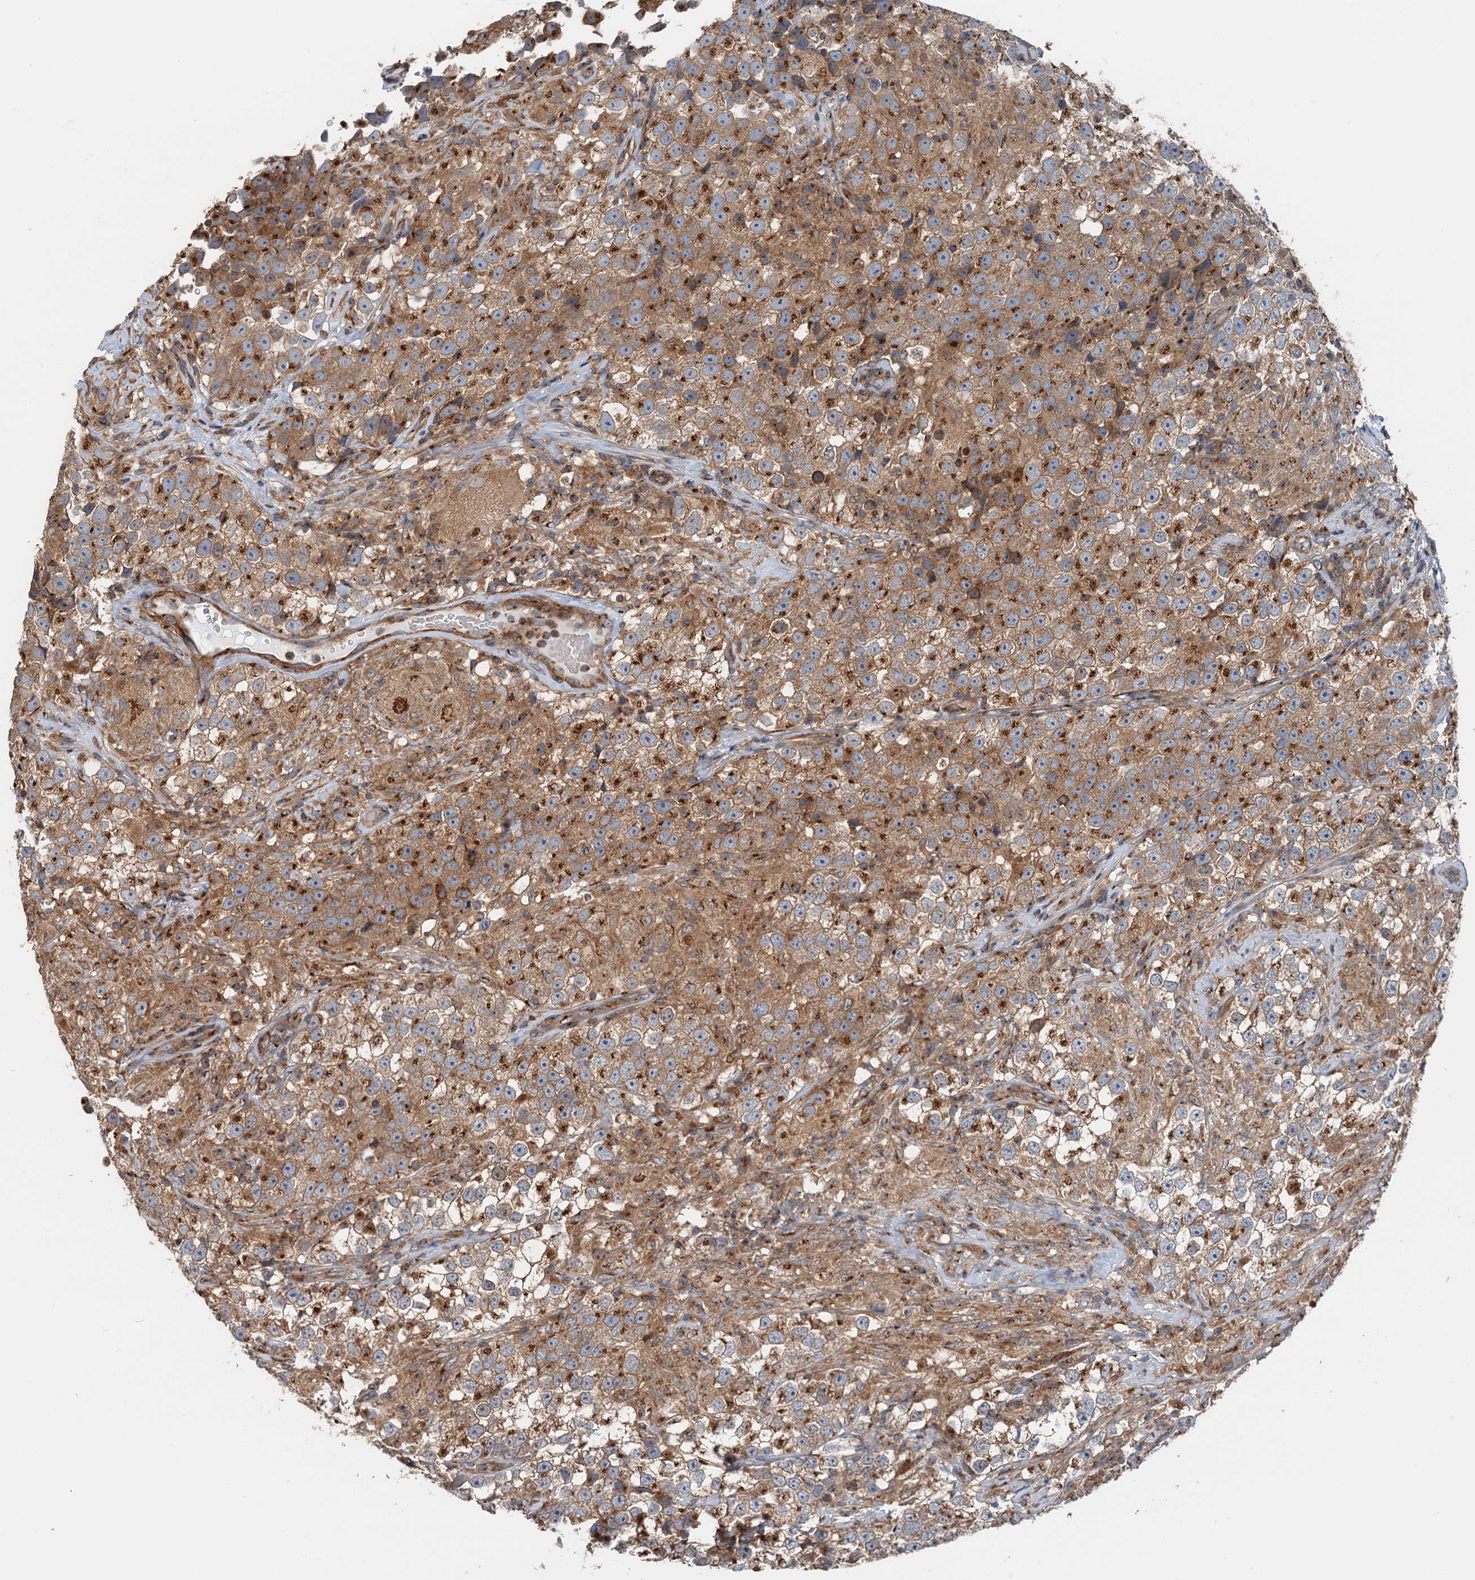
{"staining": {"intensity": "moderate", "quantity": ">75%", "location": "cytoplasmic/membranous"}, "tissue": "testis cancer", "cell_type": "Tumor cells", "image_type": "cancer", "snomed": [{"axis": "morphology", "description": "Seminoma, NOS"}, {"axis": "topography", "description": "Testis"}], "caption": "Protein analysis of testis cancer tissue reveals moderate cytoplasmic/membranous positivity in about >75% of tumor cells.", "gene": "ANKRD26", "patient": {"sex": "male", "age": 46}}